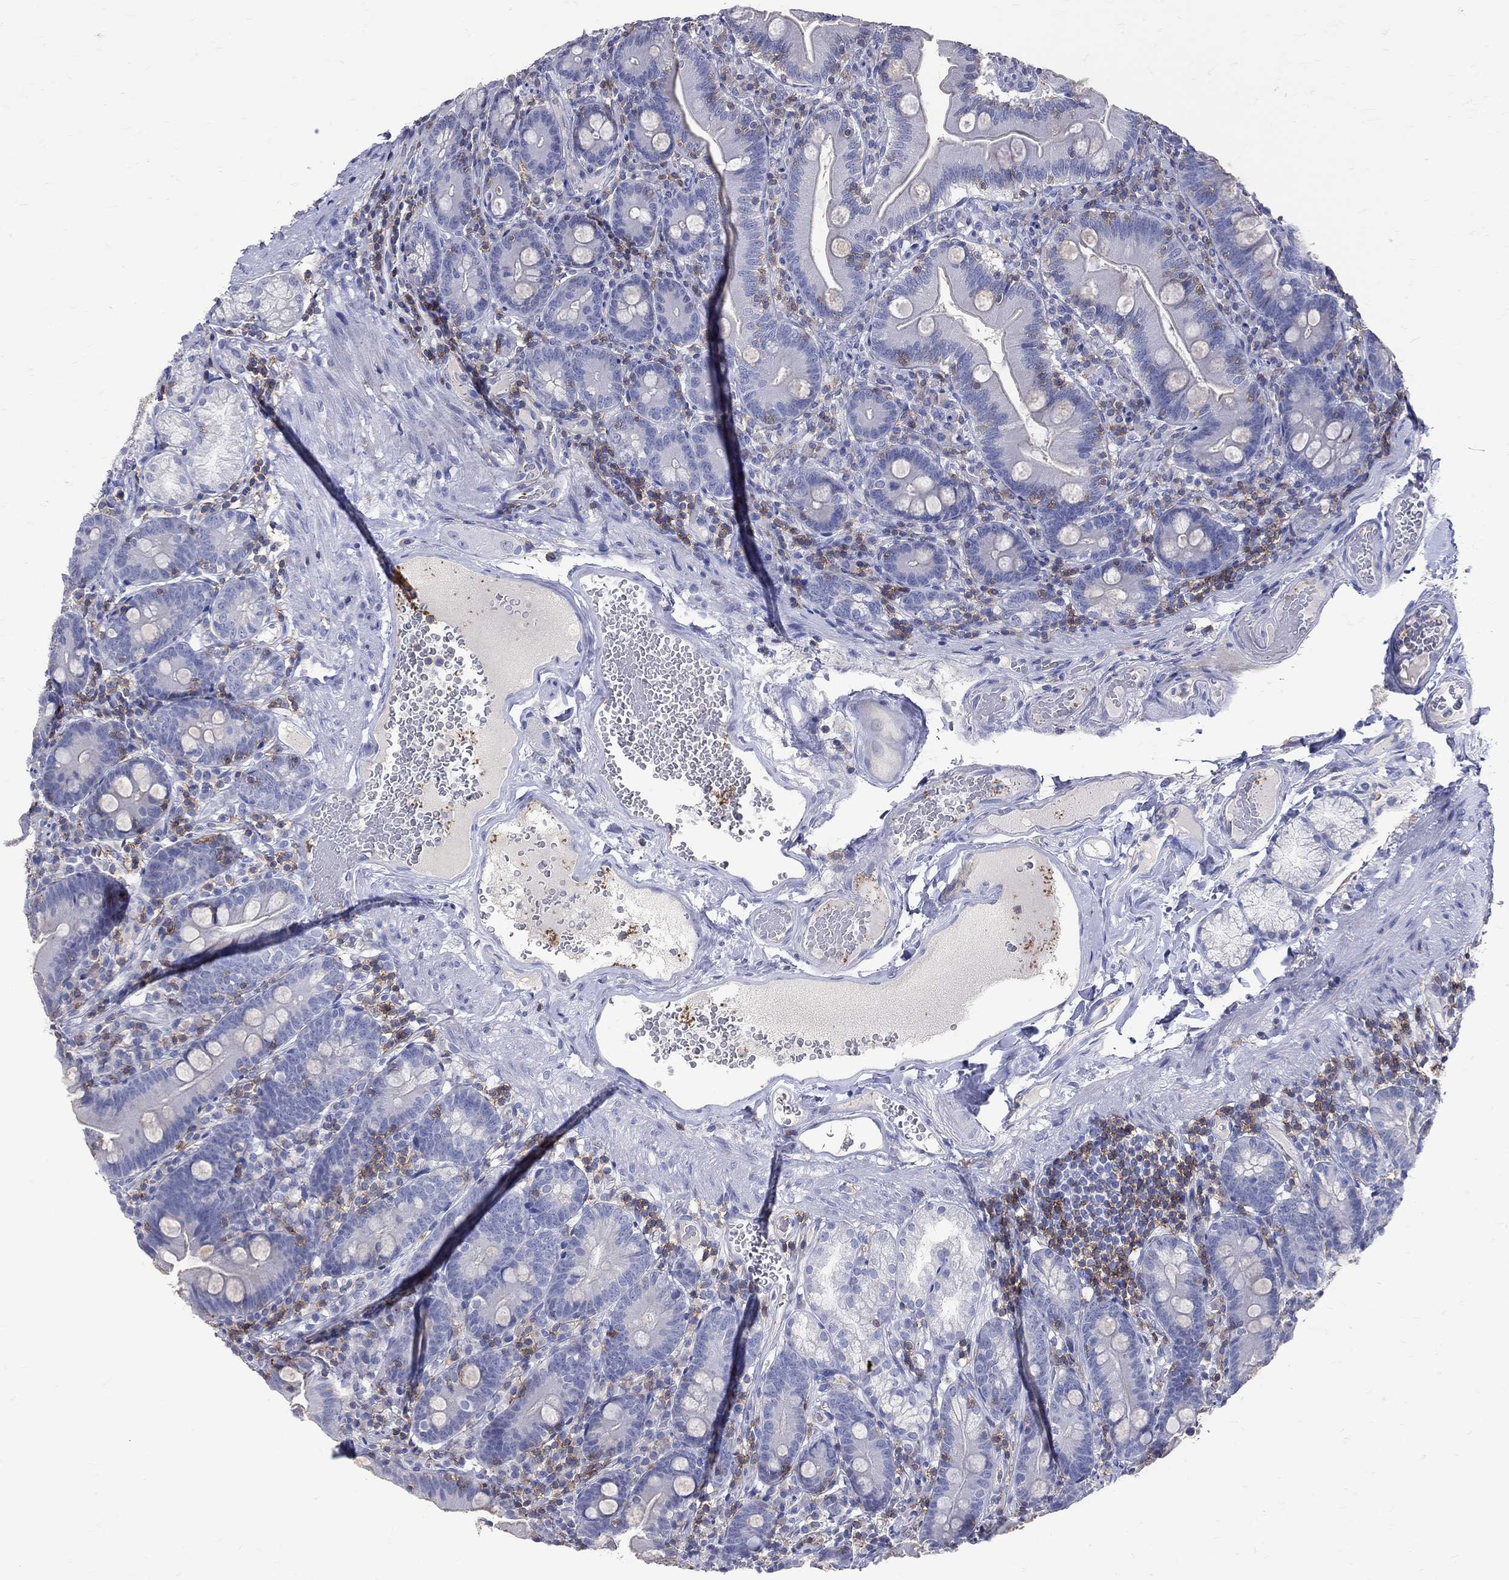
{"staining": {"intensity": "negative", "quantity": "none", "location": "none"}, "tissue": "duodenum", "cell_type": "Glandular cells", "image_type": "normal", "snomed": [{"axis": "morphology", "description": "Normal tissue, NOS"}, {"axis": "topography", "description": "Duodenum"}], "caption": "A high-resolution micrograph shows IHC staining of unremarkable duodenum, which reveals no significant expression in glandular cells. (Brightfield microscopy of DAB (3,3'-diaminobenzidine) immunohistochemistry at high magnification).", "gene": "LAT", "patient": {"sex": "female", "age": 67}}